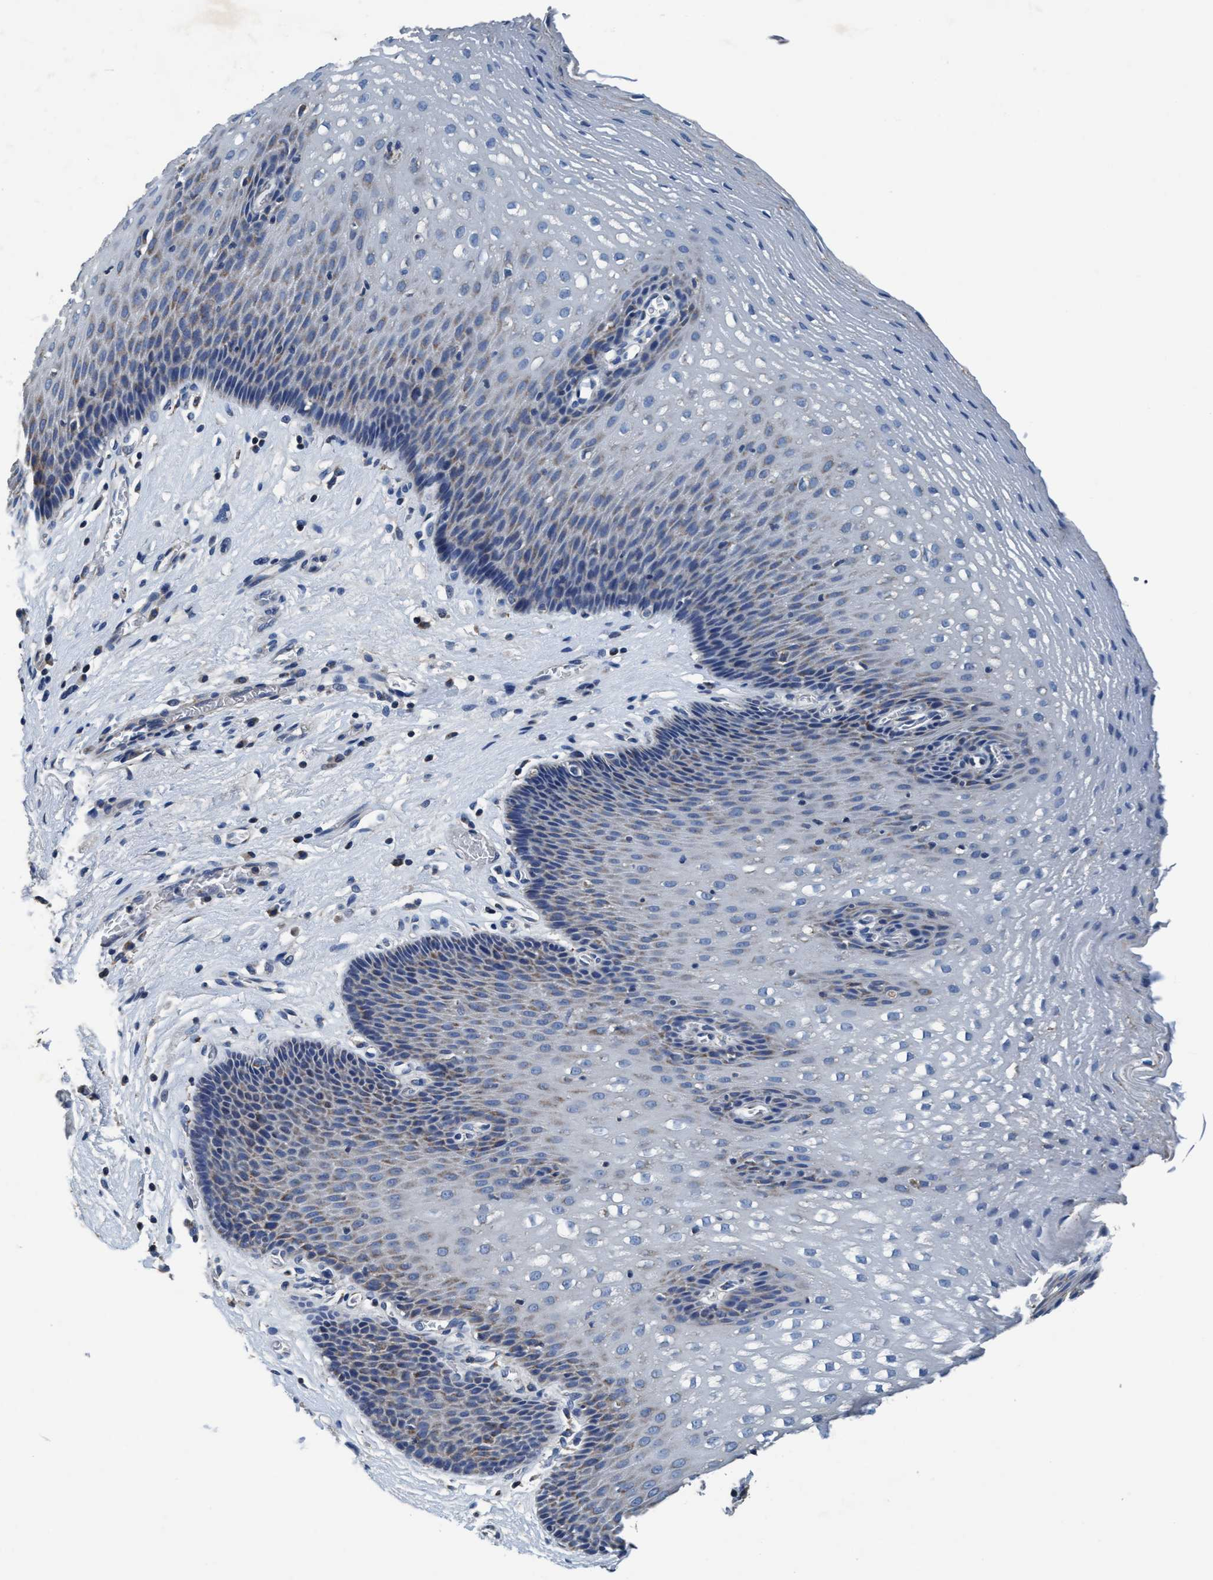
{"staining": {"intensity": "weak", "quantity": "<25%", "location": "cytoplasmic/membranous"}, "tissue": "esophagus", "cell_type": "Squamous epithelial cells", "image_type": "normal", "snomed": [{"axis": "morphology", "description": "Normal tissue, NOS"}, {"axis": "topography", "description": "Esophagus"}], "caption": "Protein analysis of normal esophagus displays no significant expression in squamous epithelial cells.", "gene": "ANKFN1", "patient": {"sex": "male", "age": 48}}